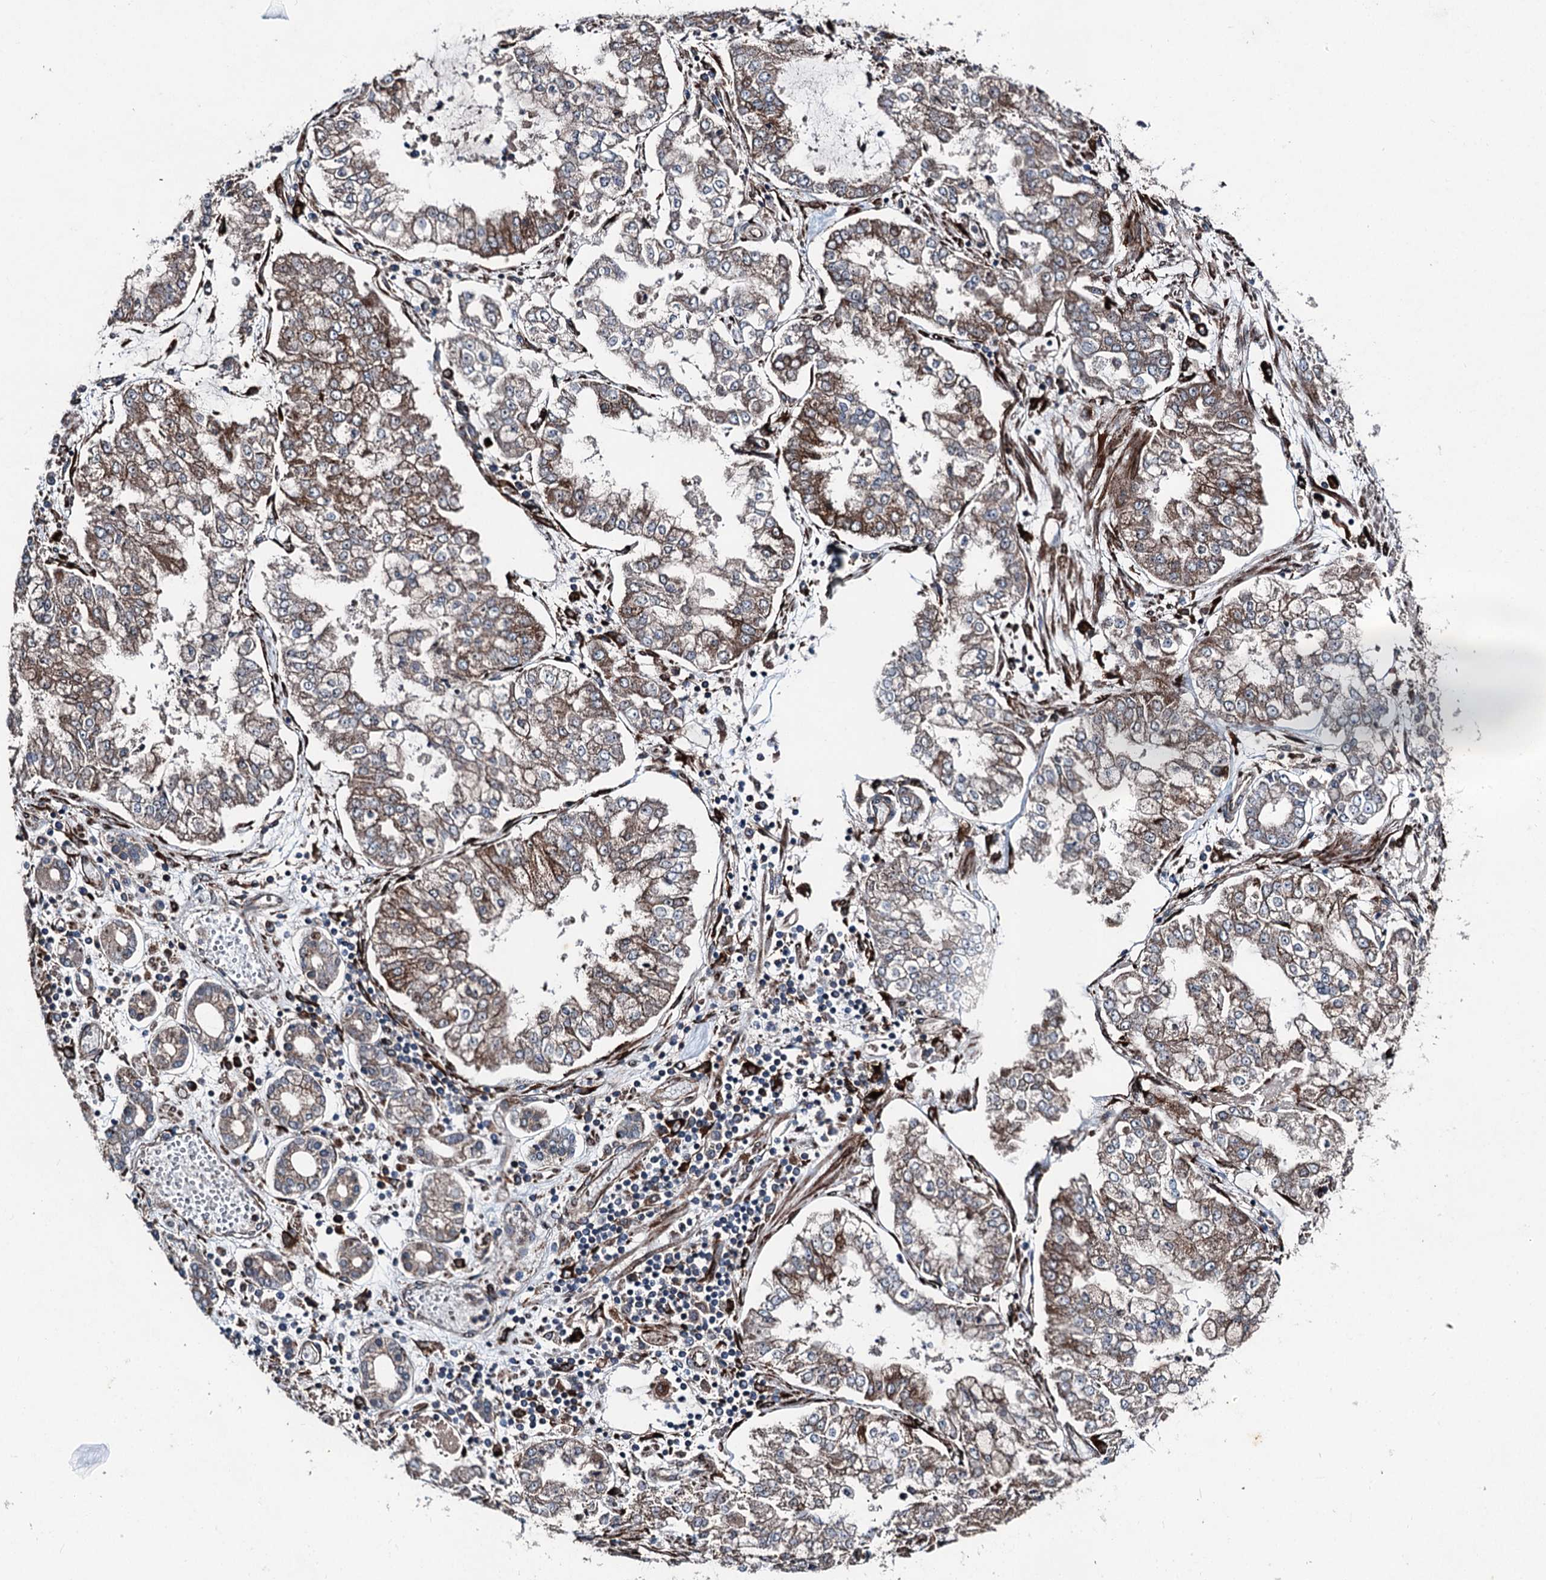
{"staining": {"intensity": "moderate", "quantity": "25%-75%", "location": "cytoplasmic/membranous"}, "tissue": "stomach cancer", "cell_type": "Tumor cells", "image_type": "cancer", "snomed": [{"axis": "morphology", "description": "Adenocarcinoma, NOS"}, {"axis": "topography", "description": "Stomach"}], "caption": "An image showing moderate cytoplasmic/membranous staining in about 25%-75% of tumor cells in stomach cancer (adenocarcinoma), as visualized by brown immunohistochemical staining.", "gene": "DDIAS", "patient": {"sex": "male", "age": 76}}